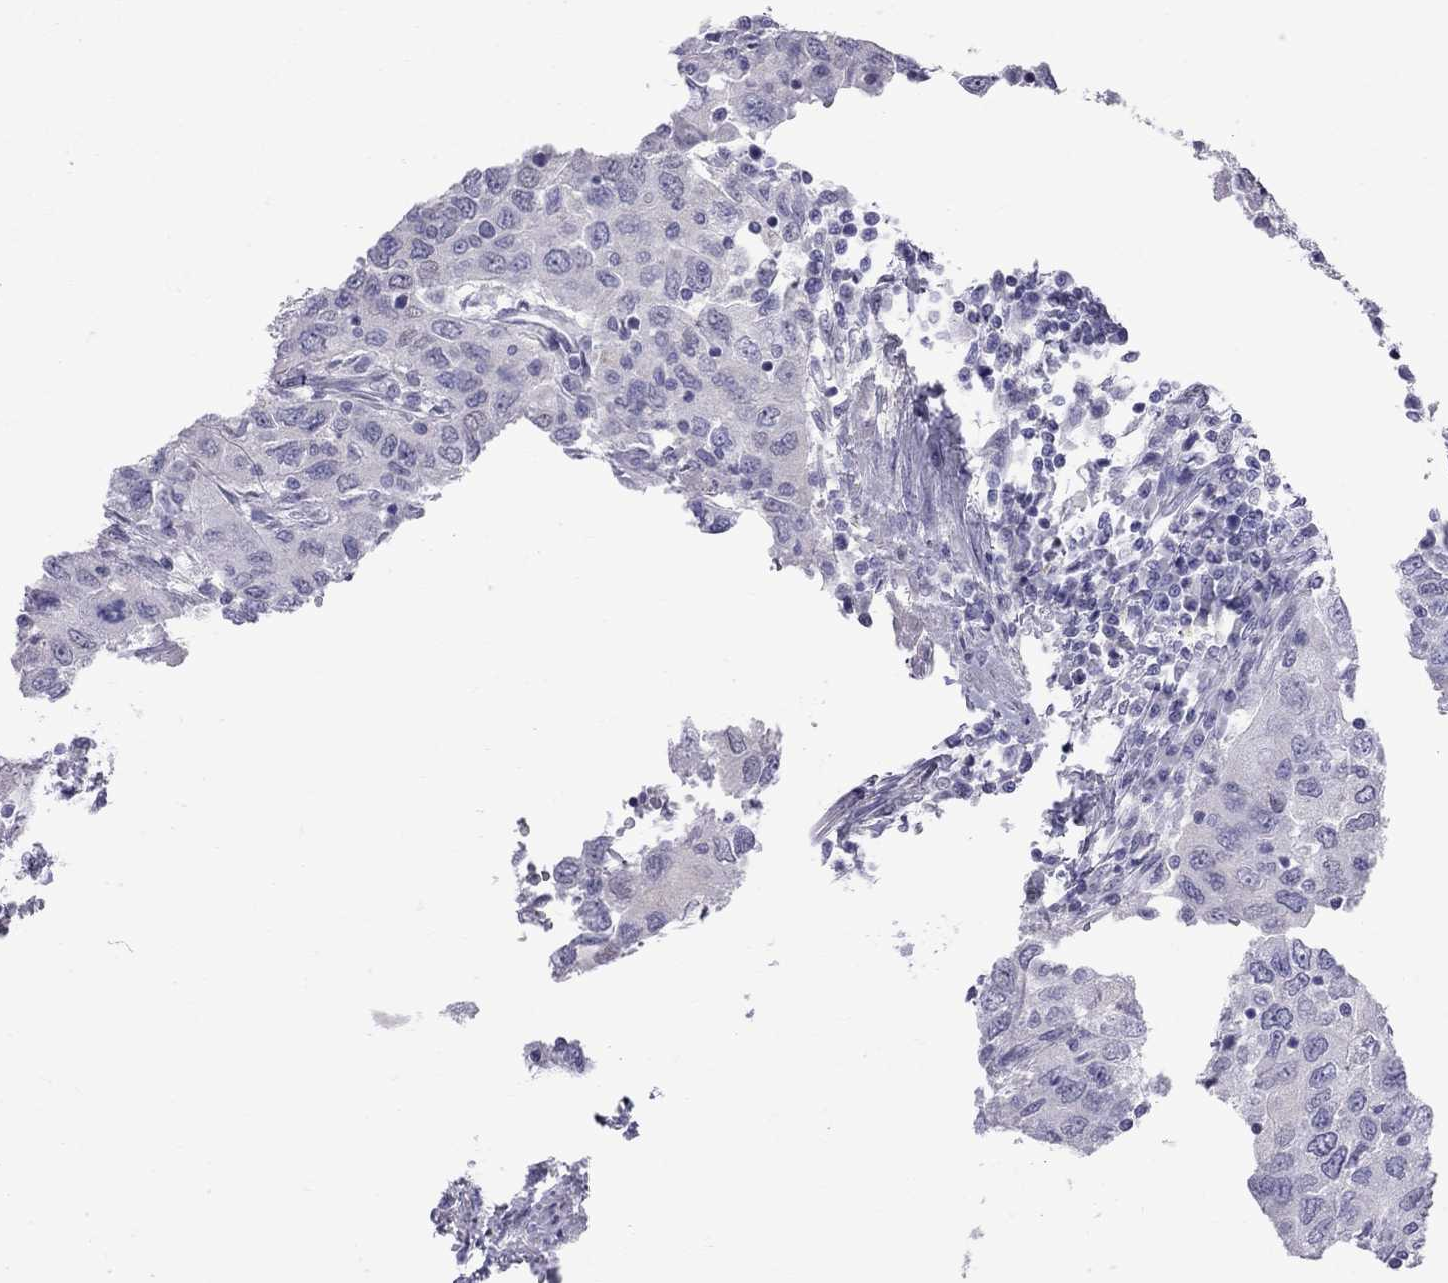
{"staining": {"intensity": "negative", "quantity": "none", "location": "none"}, "tissue": "urothelial cancer", "cell_type": "Tumor cells", "image_type": "cancer", "snomed": [{"axis": "morphology", "description": "Urothelial carcinoma, High grade"}, {"axis": "topography", "description": "Urinary bladder"}], "caption": "The micrograph exhibits no staining of tumor cells in urothelial cancer.", "gene": "MUC15", "patient": {"sex": "male", "age": 76}}